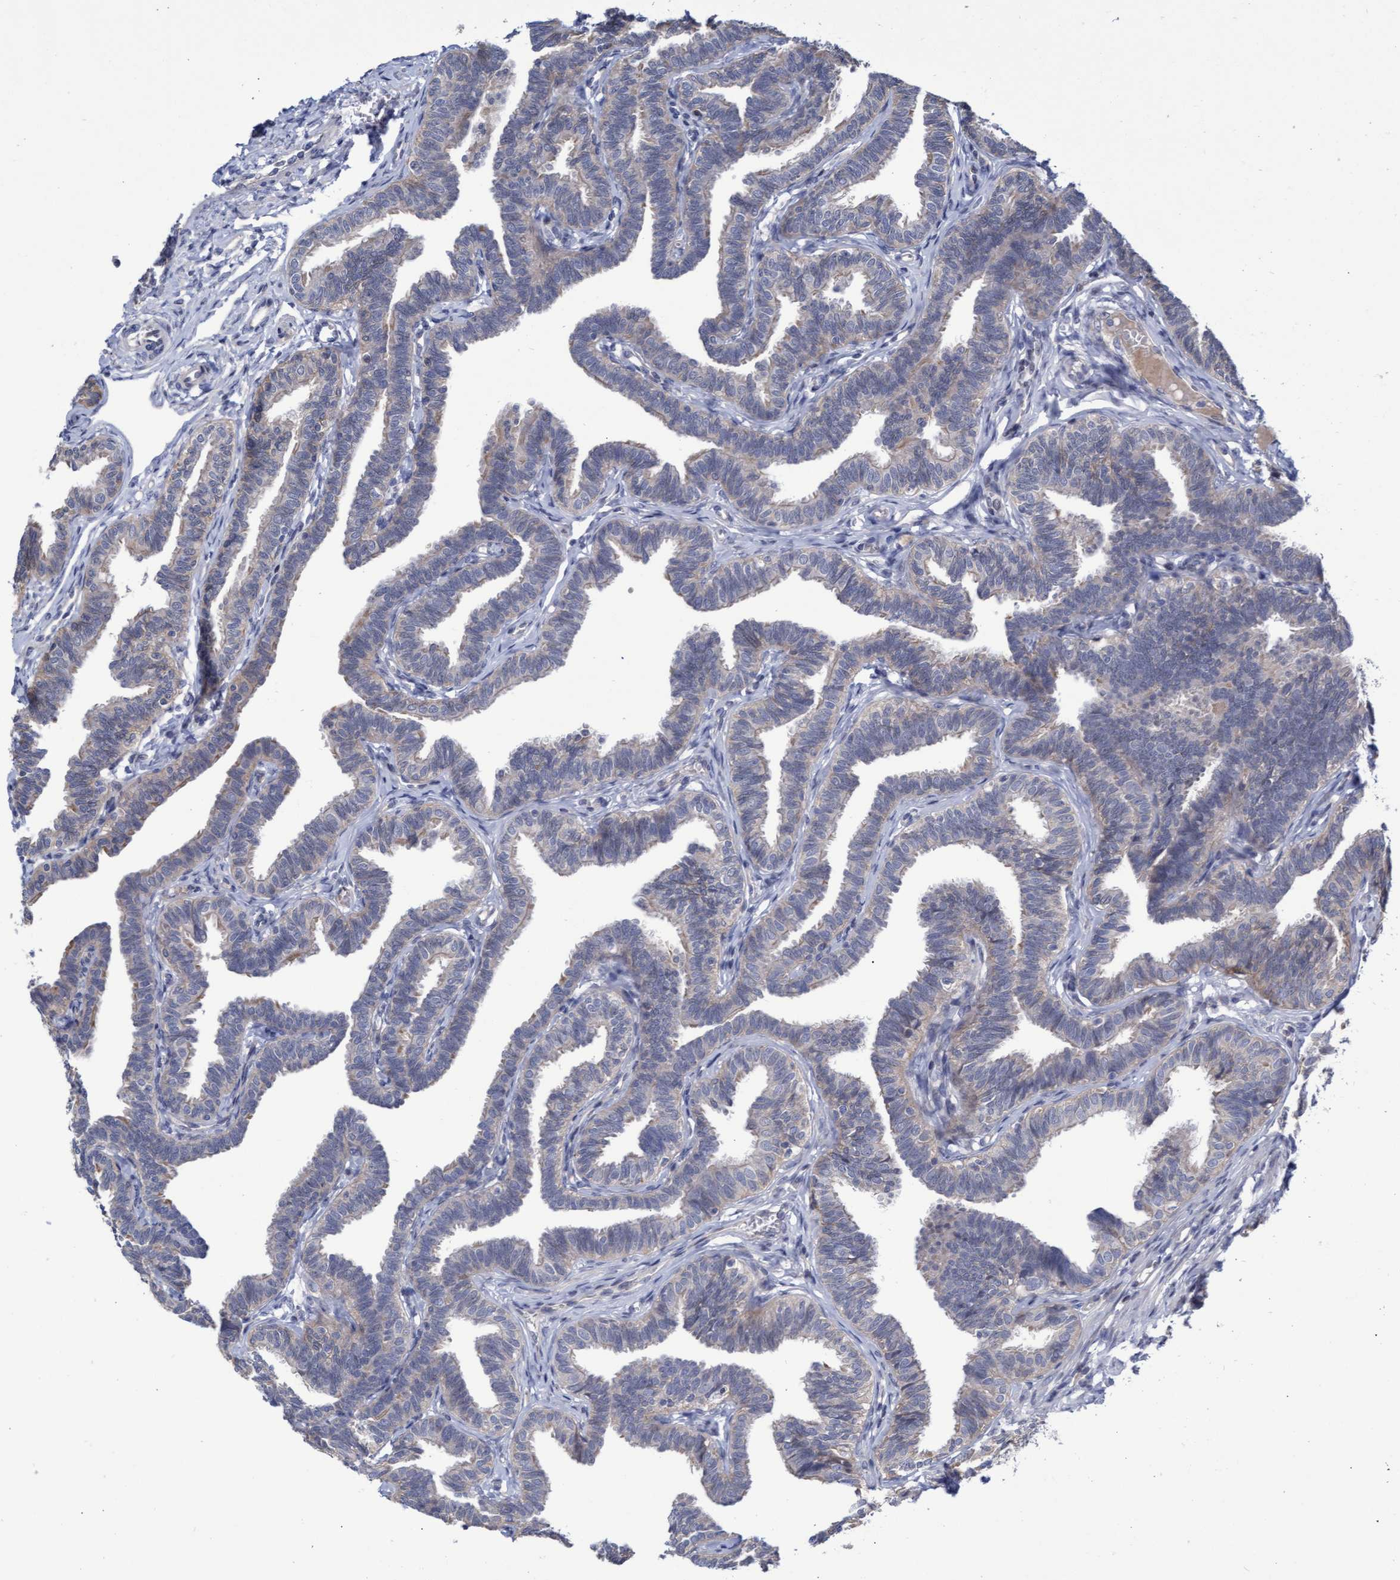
{"staining": {"intensity": "weak", "quantity": "<25%", "location": "cytoplasmic/membranous"}, "tissue": "fallopian tube", "cell_type": "Glandular cells", "image_type": "normal", "snomed": [{"axis": "morphology", "description": "Normal tissue, NOS"}, {"axis": "topography", "description": "Fallopian tube"}, {"axis": "topography", "description": "Ovary"}], "caption": "DAB (3,3'-diaminobenzidine) immunohistochemical staining of normal human fallopian tube exhibits no significant staining in glandular cells.", "gene": "ABCF2", "patient": {"sex": "female", "age": 23}}